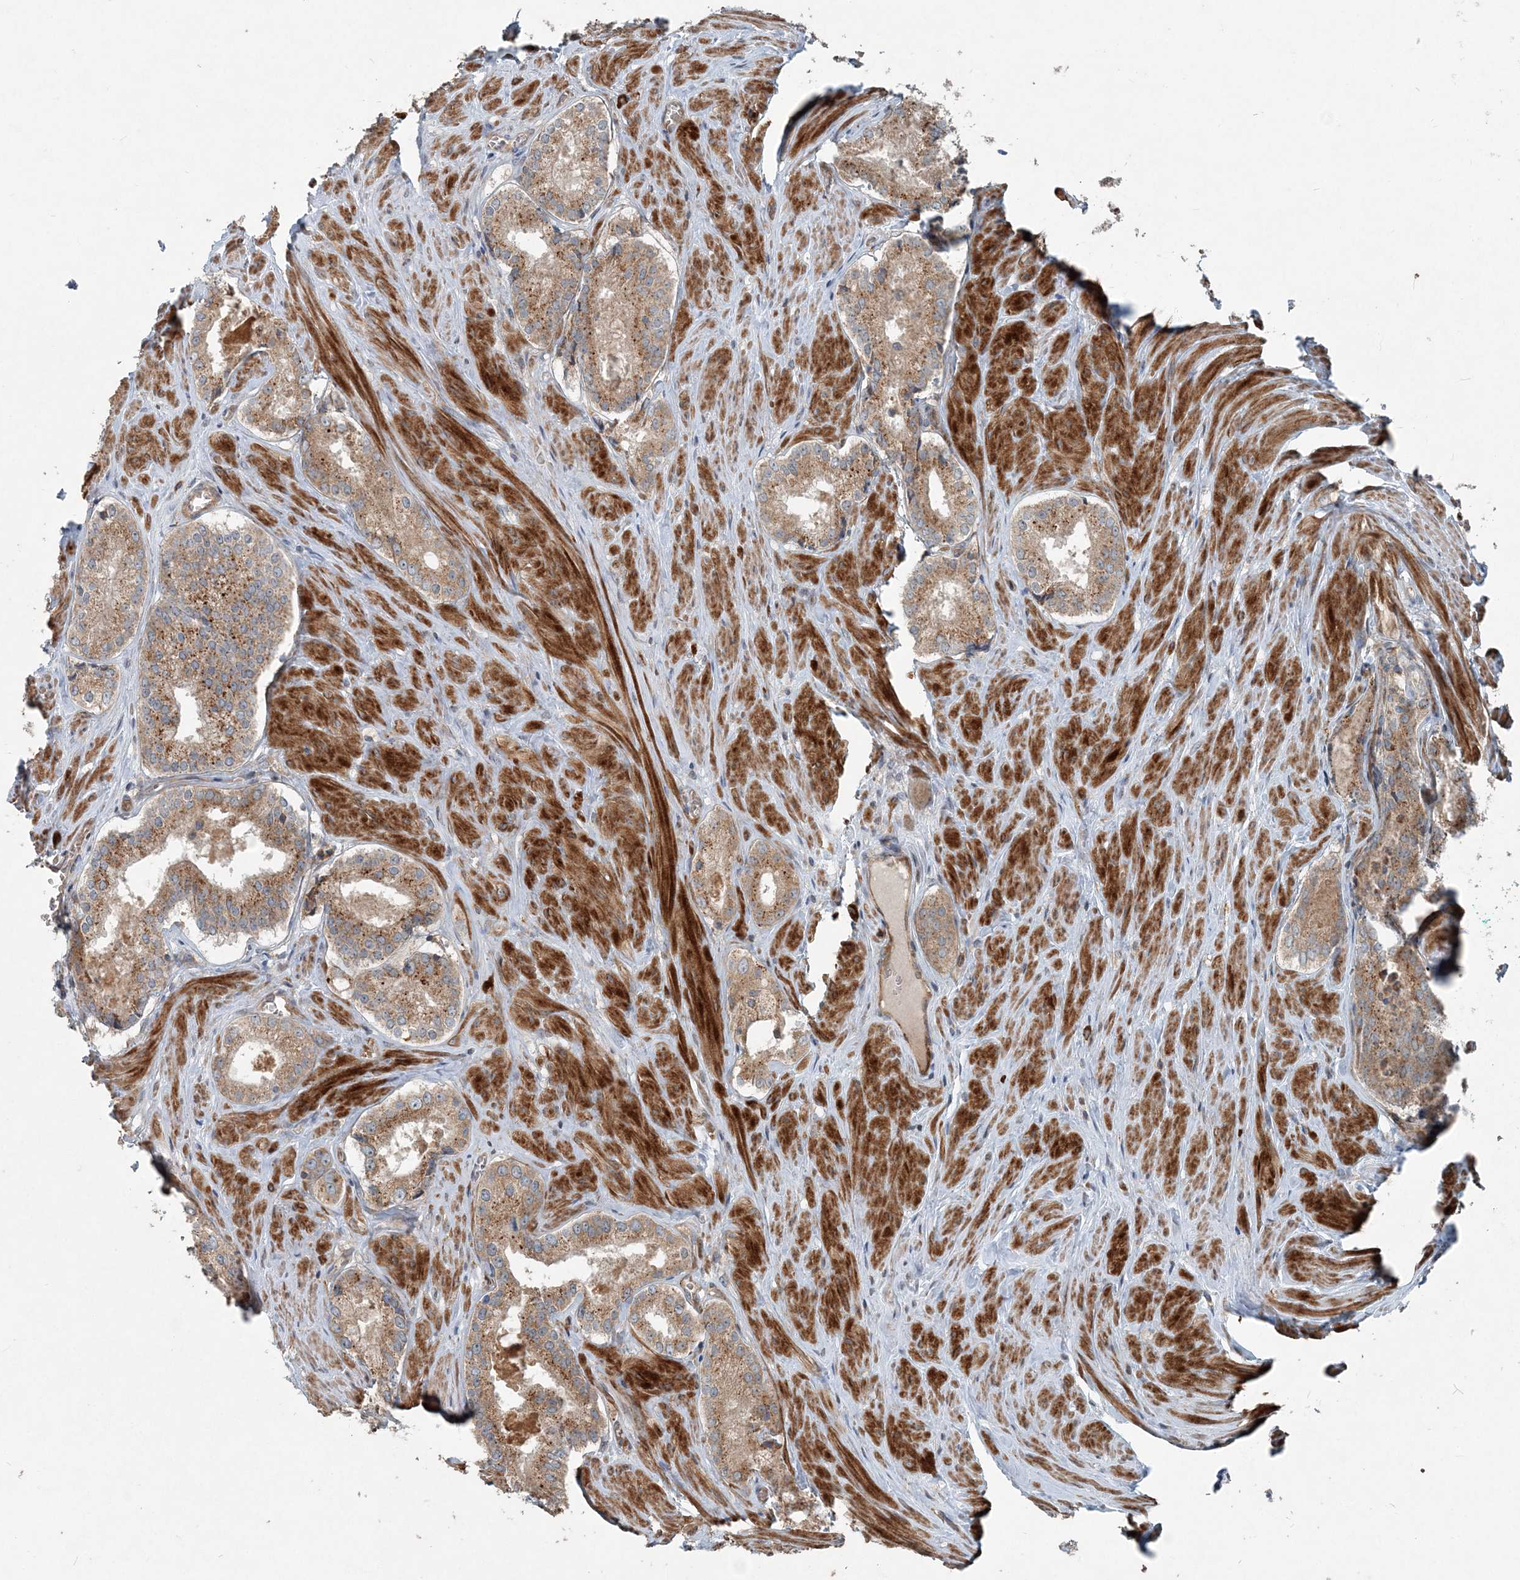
{"staining": {"intensity": "moderate", "quantity": ">75%", "location": "cytoplasmic/membranous"}, "tissue": "prostate cancer", "cell_type": "Tumor cells", "image_type": "cancer", "snomed": [{"axis": "morphology", "description": "Adenocarcinoma, Low grade"}, {"axis": "topography", "description": "Prostate"}], "caption": "The micrograph demonstrates staining of prostate cancer (low-grade adenocarcinoma), revealing moderate cytoplasmic/membranous protein staining (brown color) within tumor cells.", "gene": "INTU", "patient": {"sex": "male", "age": 54}}